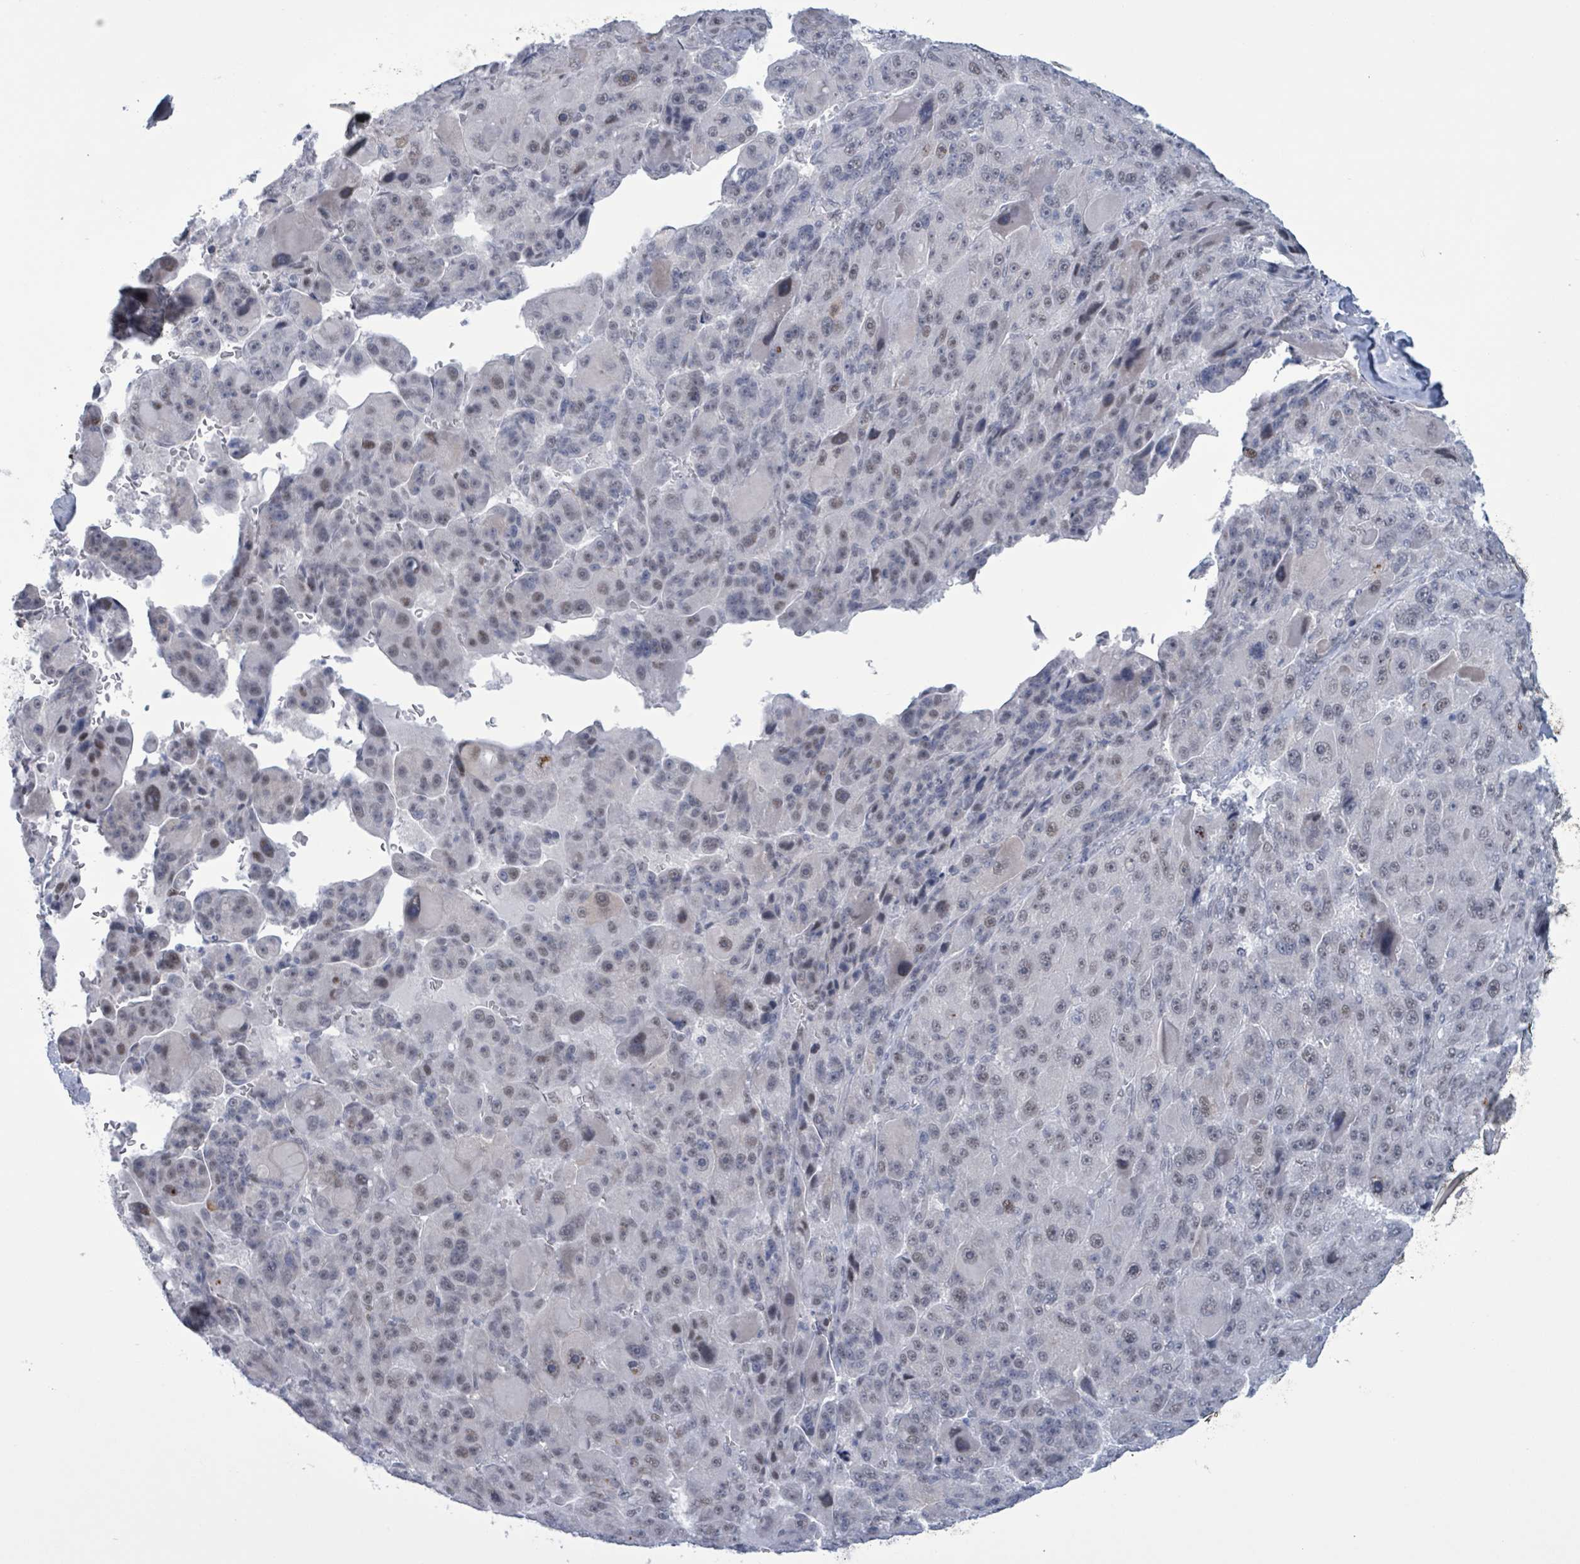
{"staining": {"intensity": "weak", "quantity": "25%-75%", "location": "nuclear"}, "tissue": "liver cancer", "cell_type": "Tumor cells", "image_type": "cancer", "snomed": [{"axis": "morphology", "description": "Carcinoma, Hepatocellular, NOS"}, {"axis": "topography", "description": "Liver"}], "caption": "This micrograph shows liver cancer stained with immunohistochemistry to label a protein in brown. The nuclear of tumor cells show weak positivity for the protein. Nuclei are counter-stained blue.", "gene": "CT45A5", "patient": {"sex": "male", "age": 76}}